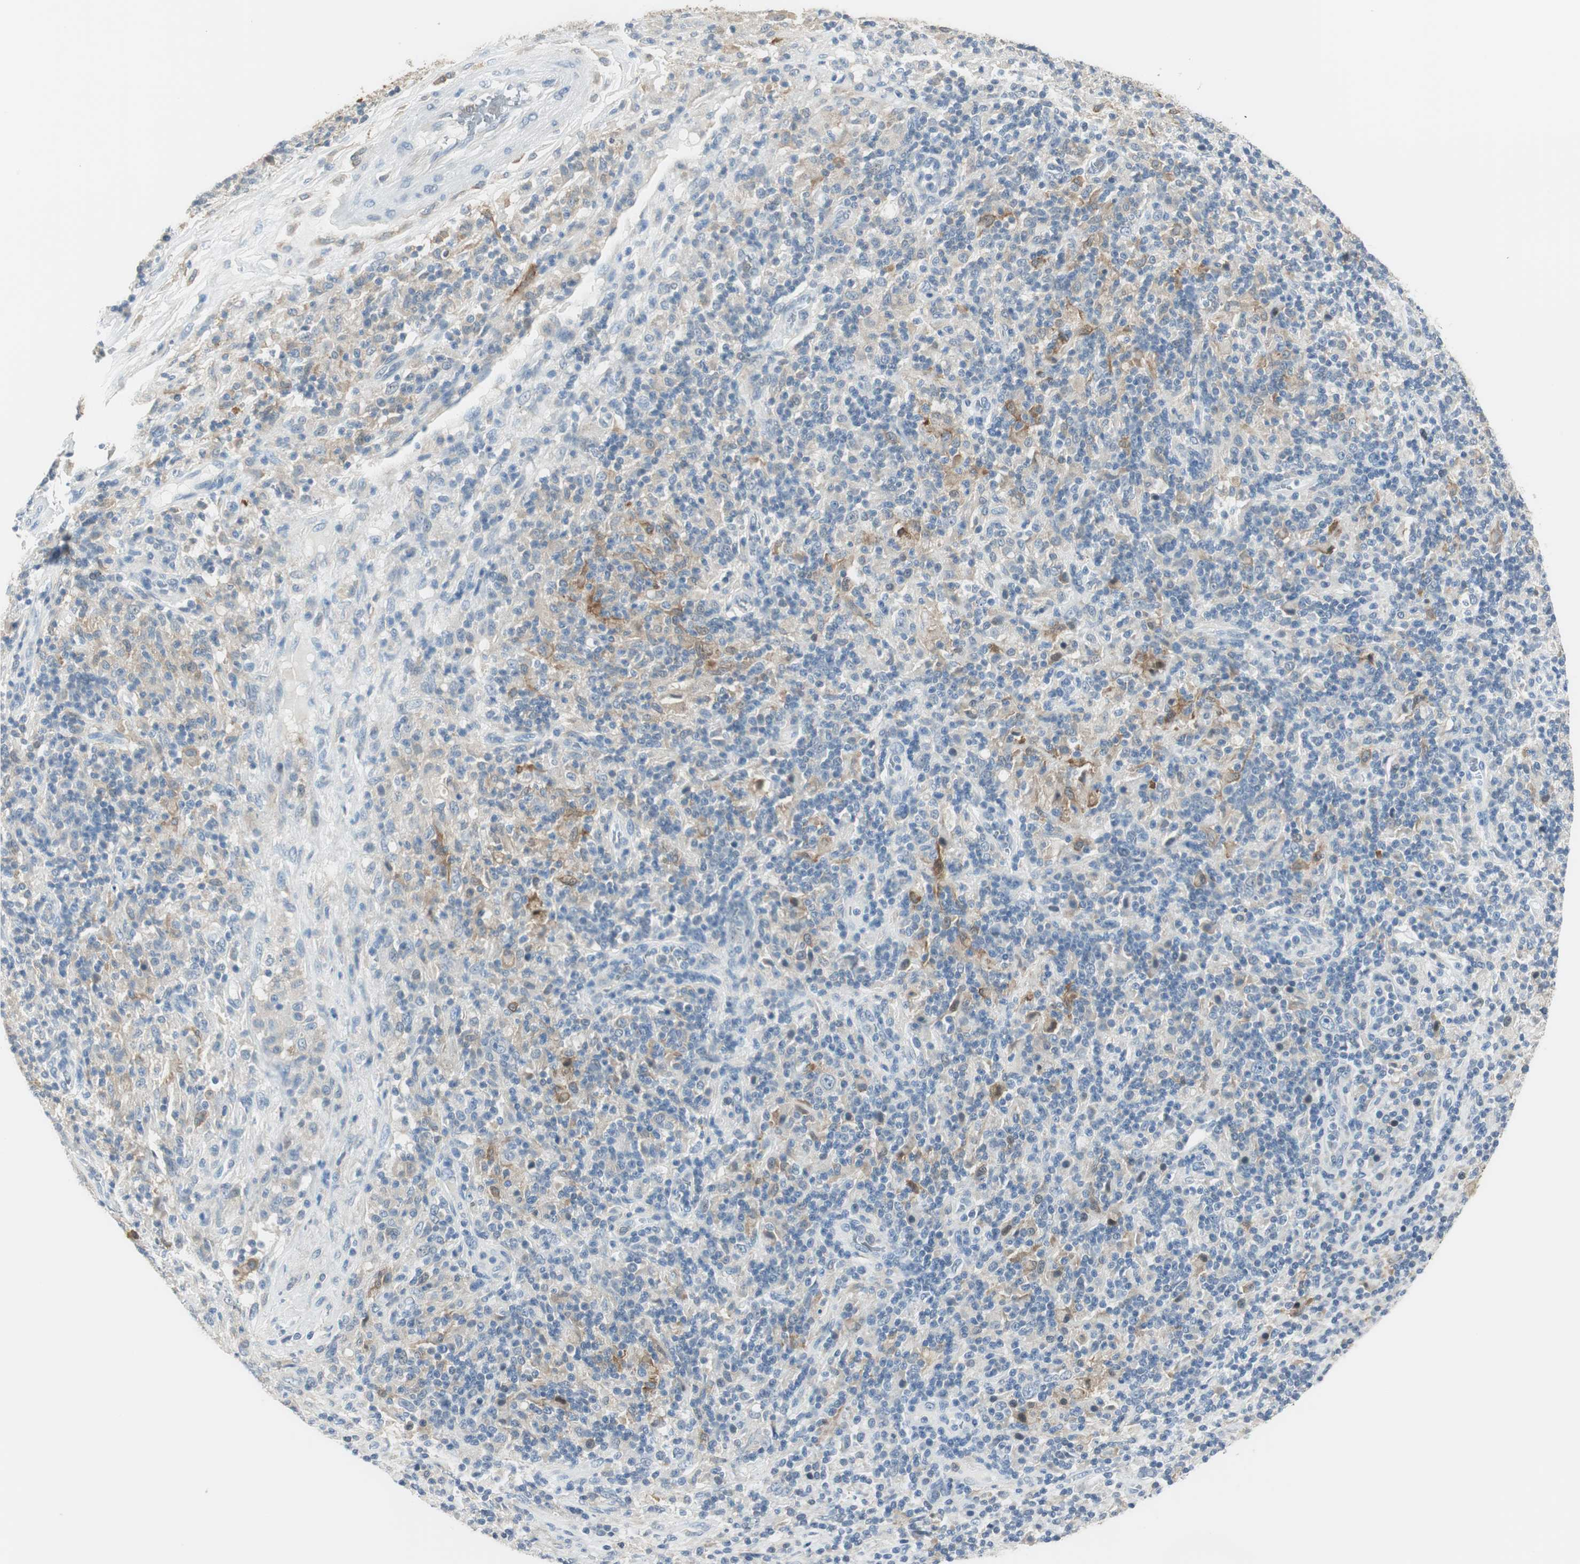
{"staining": {"intensity": "negative", "quantity": "none", "location": "none"}, "tissue": "lymphoma", "cell_type": "Tumor cells", "image_type": "cancer", "snomed": [{"axis": "morphology", "description": "Hodgkin's disease, NOS"}, {"axis": "topography", "description": "Lymph node"}], "caption": "Micrograph shows no protein staining in tumor cells of Hodgkin's disease tissue.", "gene": "MSTO1", "patient": {"sex": "male", "age": 70}}